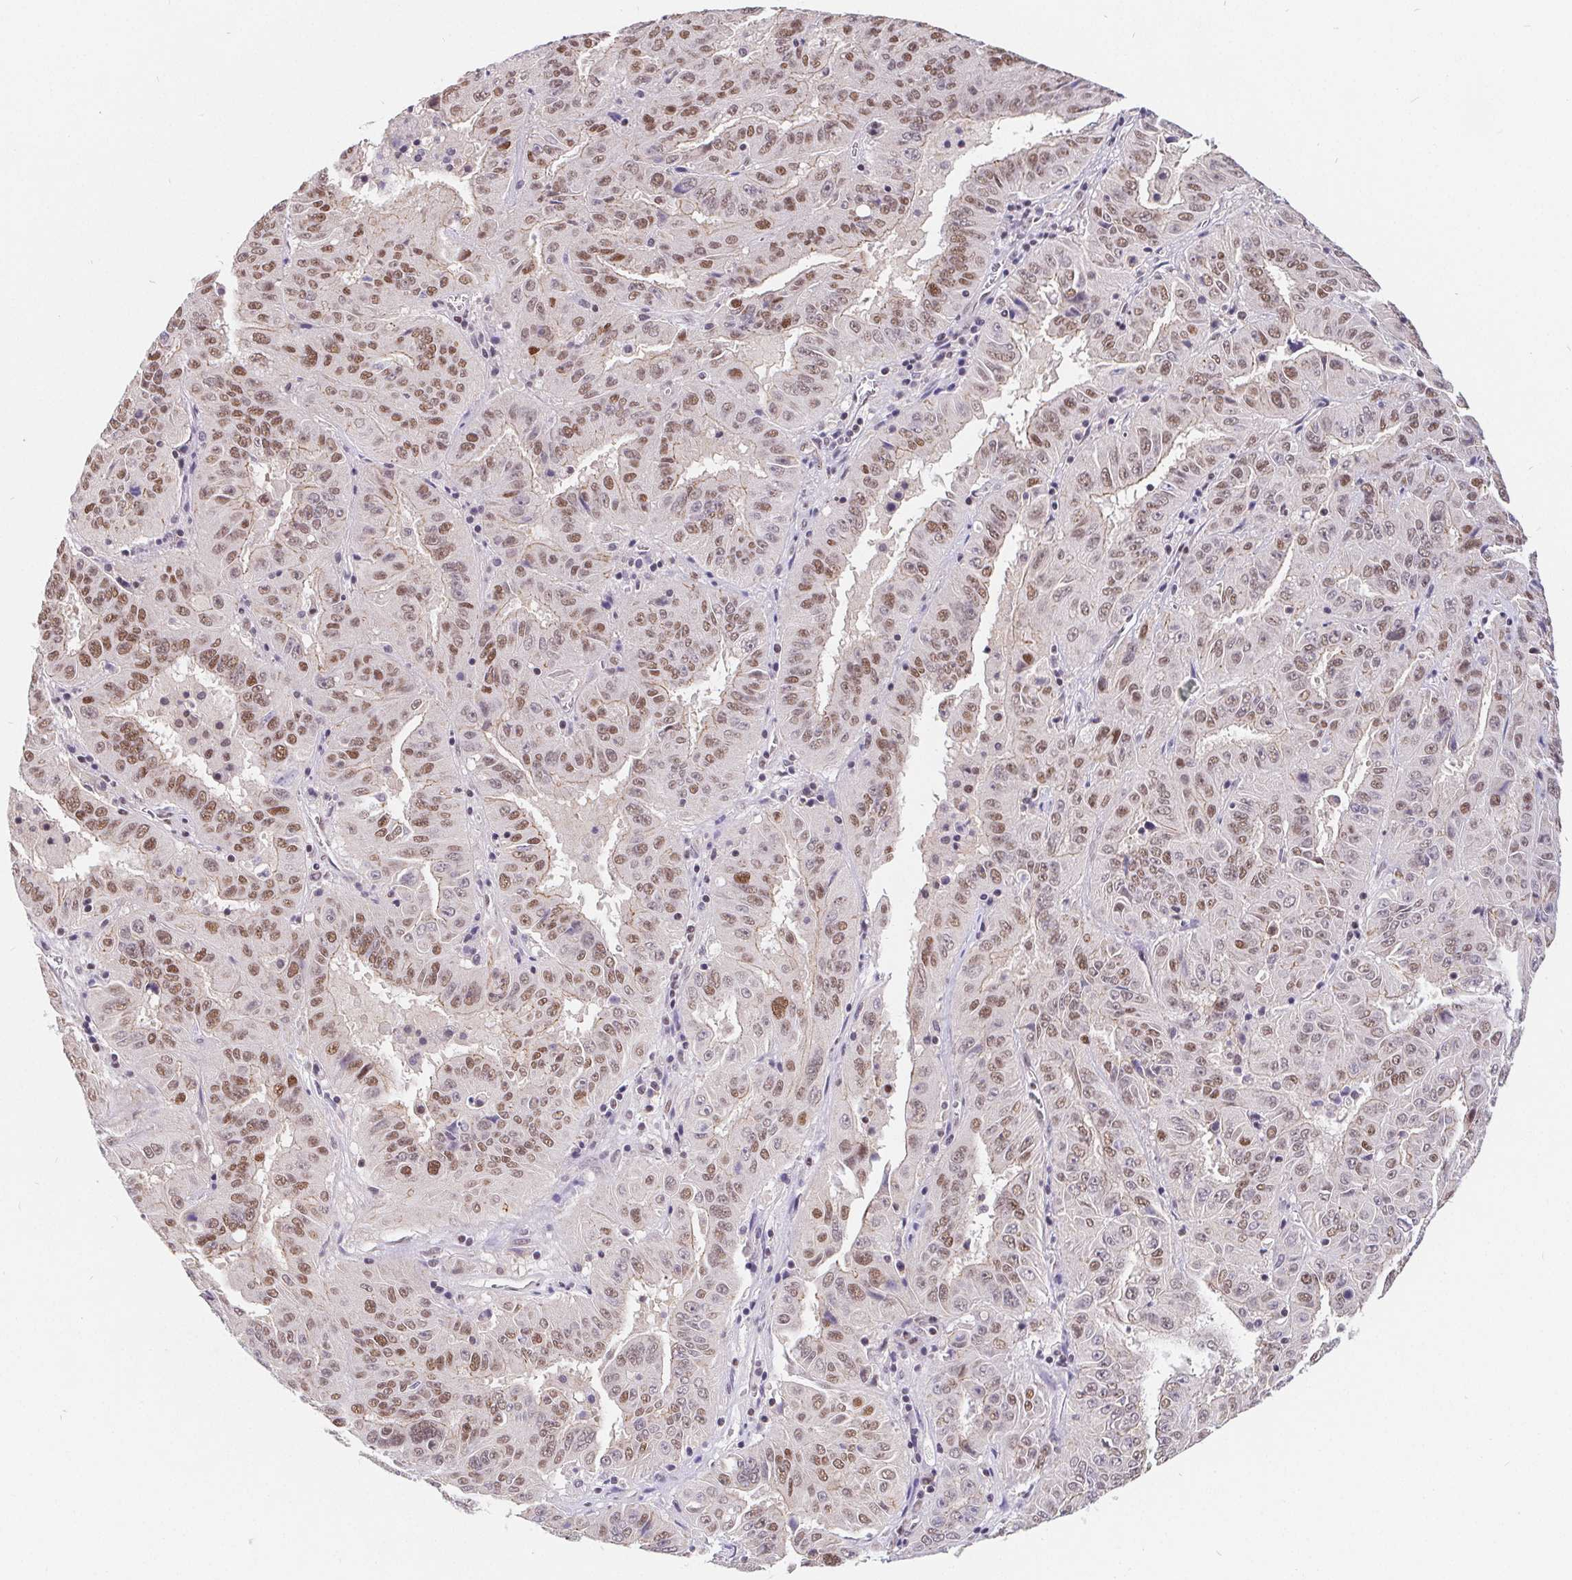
{"staining": {"intensity": "moderate", "quantity": ">75%", "location": "nuclear"}, "tissue": "pancreatic cancer", "cell_type": "Tumor cells", "image_type": "cancer", "snomed": [{"axis": "morphology", "description": "Adenocarcinoma, NOS"}, {"axis": "topography", "description": "Pancreas"}], "caption": "Adenocarcinoma (pancreatic) was stained to show a protein in brown. There is medium levels of moderate nuclear positivity in approximately >75% of tumor cells.", "gene": "POU2F1", "patient": {"sex": "male", "age": 63}}